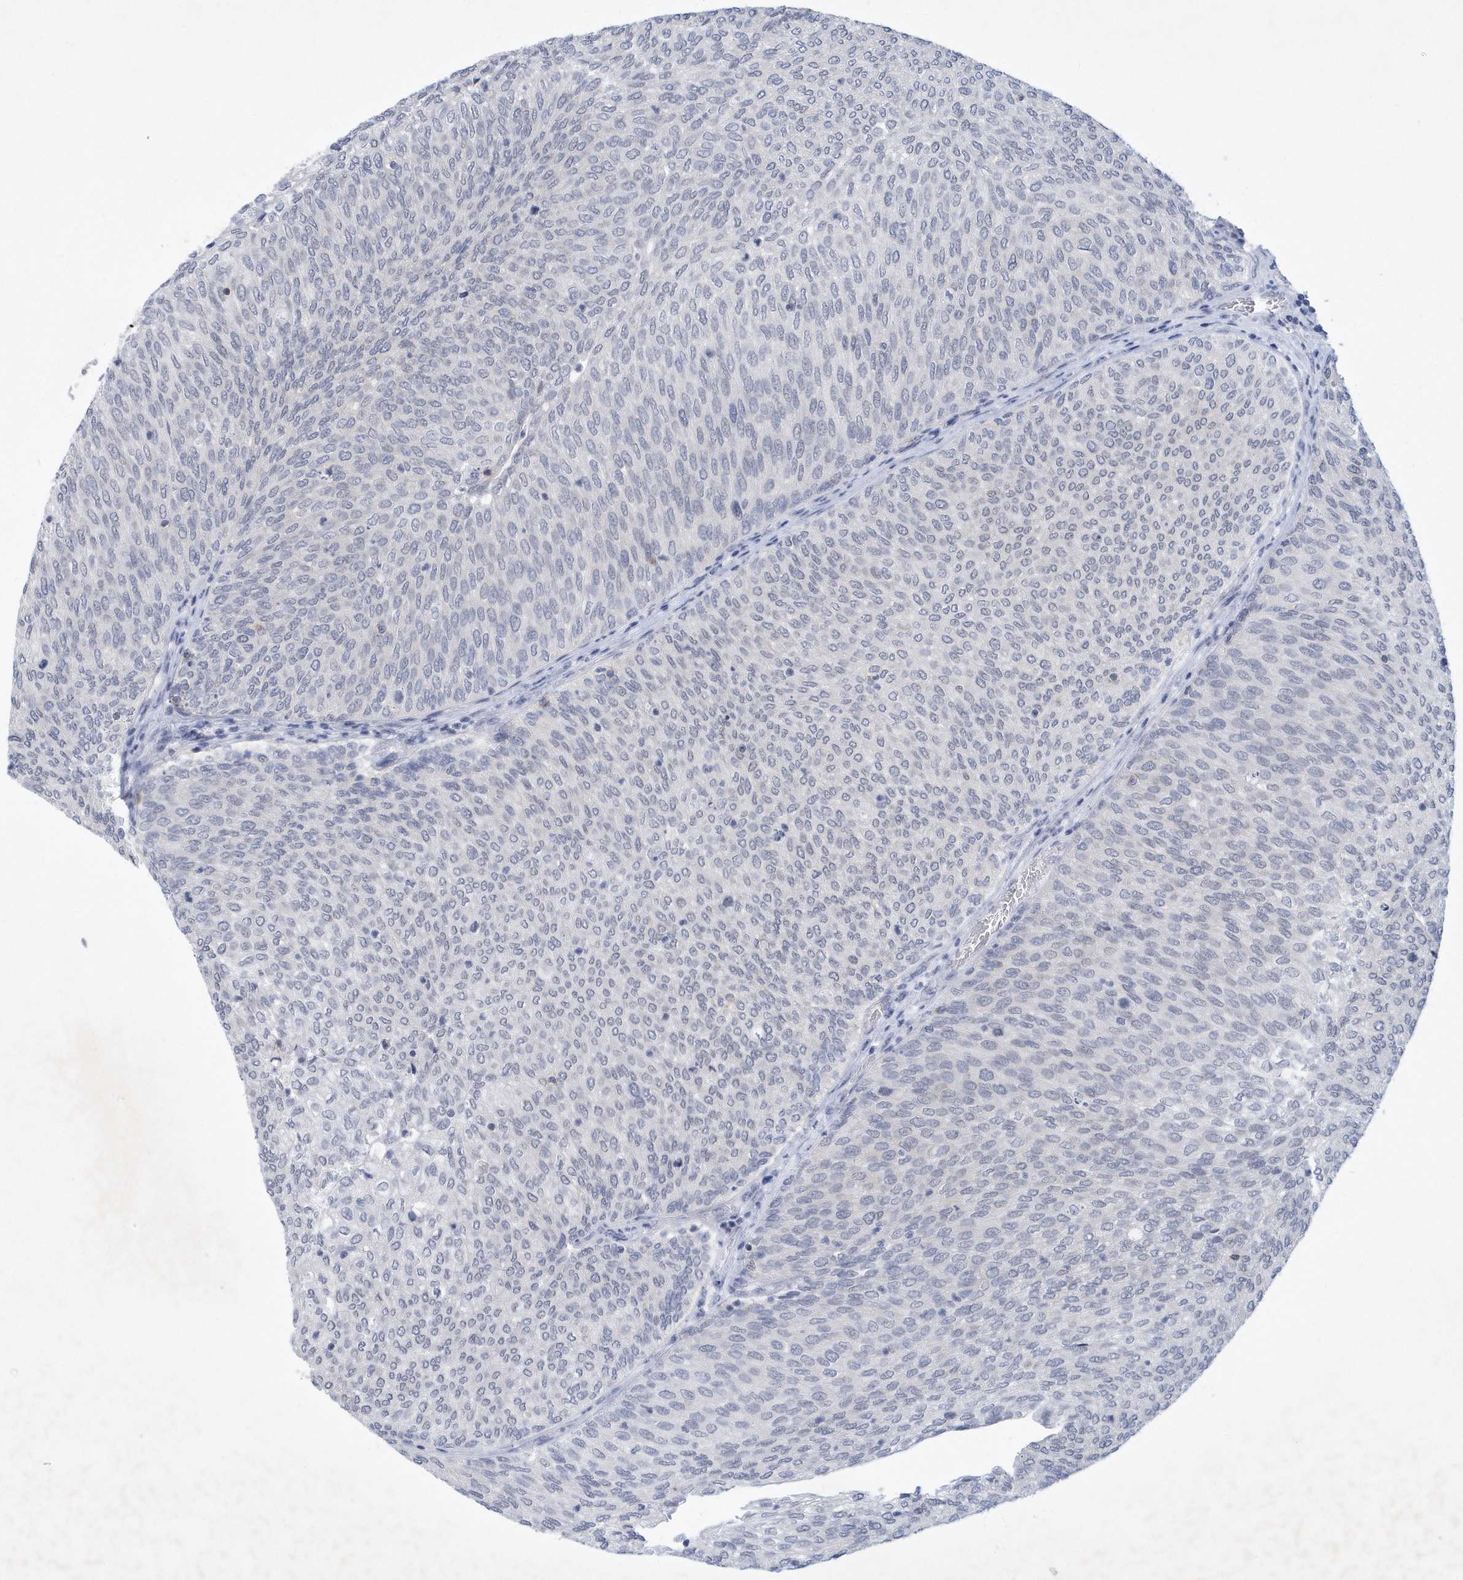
{"staining": {"intensity": "negative", "quantity": "none", "location": "none"}, "tissue": "urothelial cancer", "cell_type": "Tumor cells", "image_type": "cancer", "snomed": [{"axis": "morphology", "description": "Urothelial carcinoma, Low grade"}, {"axis": "topography", "description": "Urinary bladder"}], "caption": "This photomicrograph is of urothelial cancer stained with IHC to label a protein in brown with the nuclei are counter-stained blue. There is no expression in tumor cells.", "gene": "SRGAP3", "patient": {"sex": "female", "age": 79}}